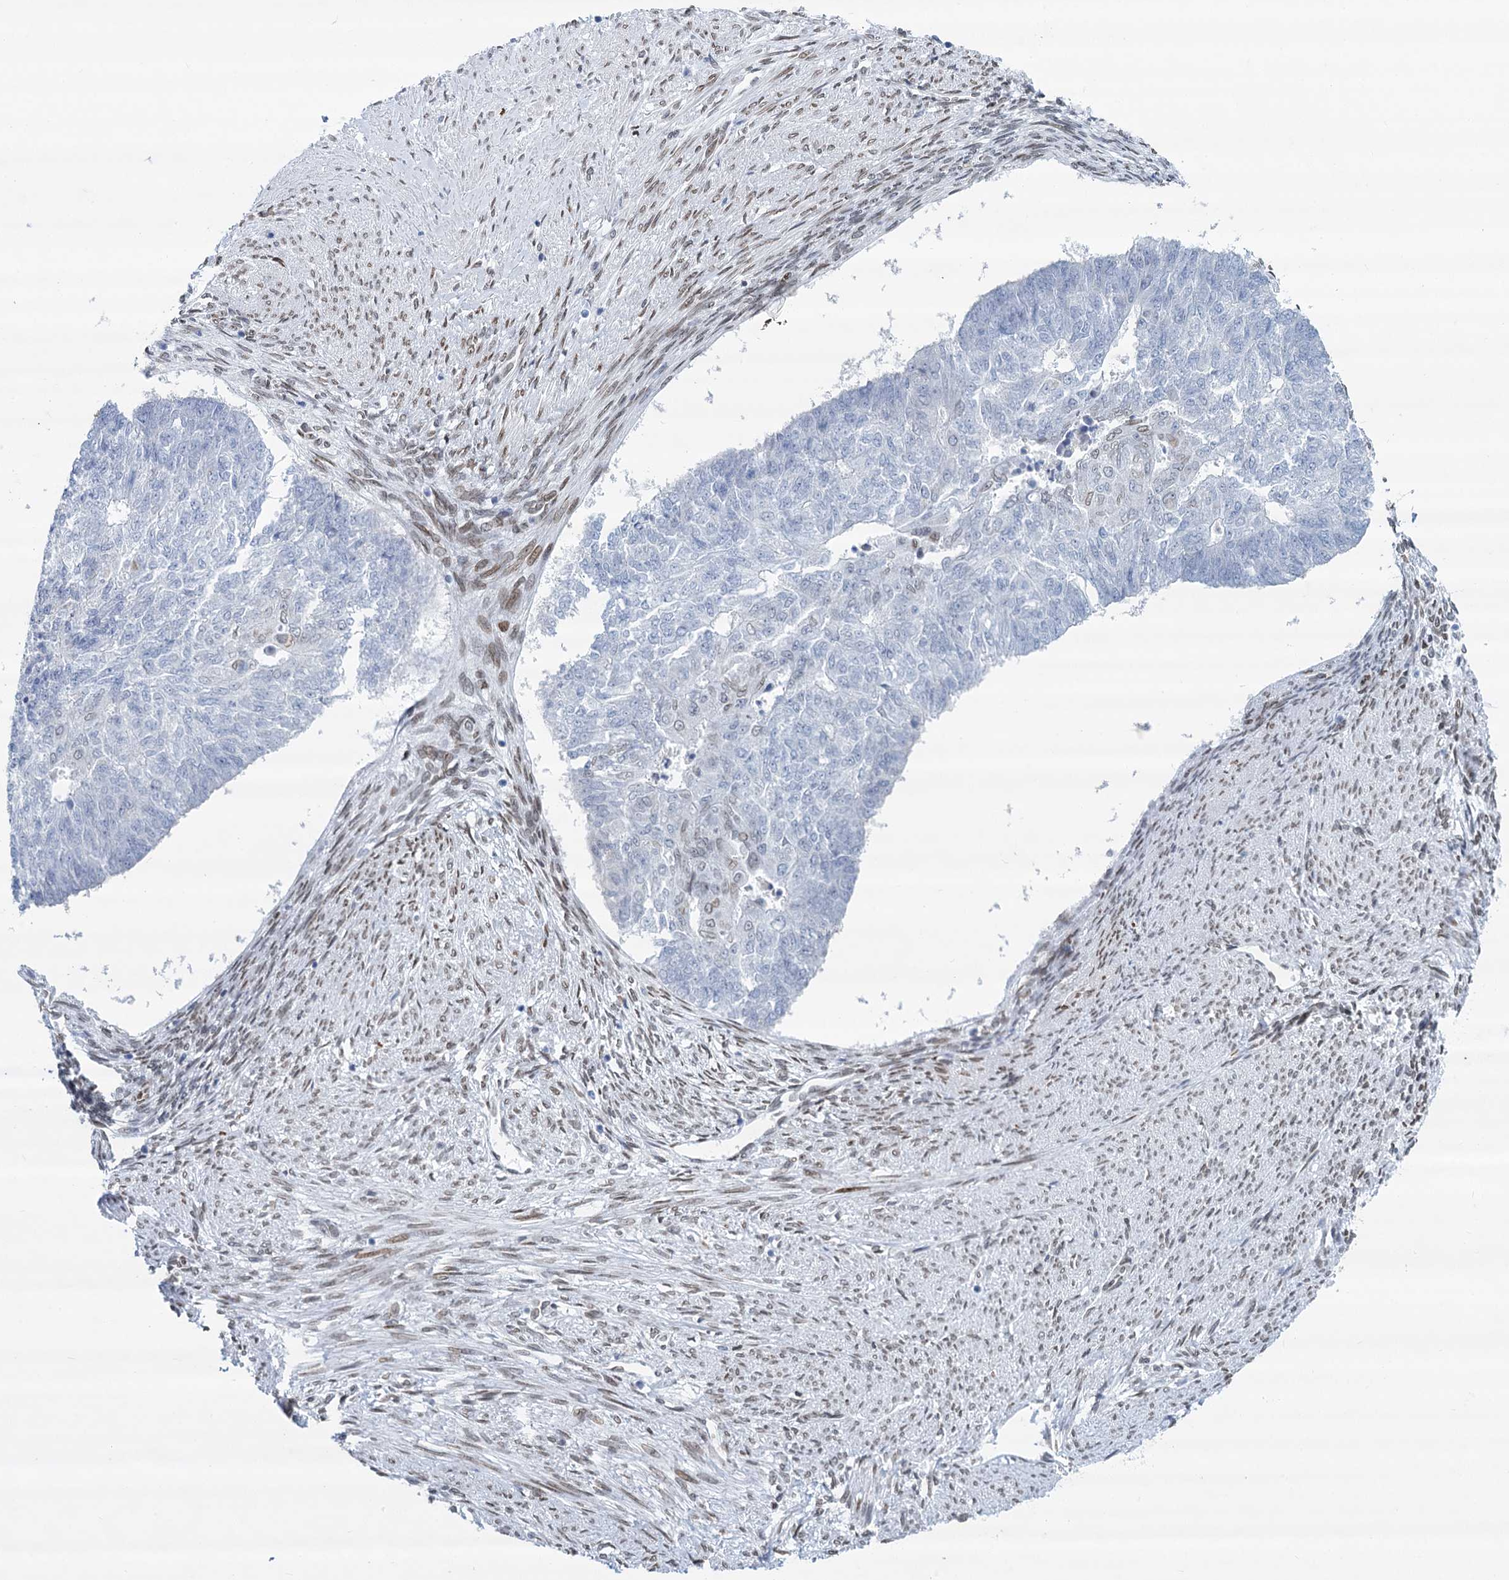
{"staining": {"intensity": "negative", "quantity": "none", "location": "none"}, "tissue": "endometrial cancer", "cell_type": "Tumor cells", "image_type": "cancer", "snomed": [{"axis": "morphology", "description": "Adenocarcinoma, NOS"}, {"axis": "topography", "description": "Endometrium"}], "caption": "IHC histopathology image of human endometrial cancer stained for a protein (brown), which displays no positivity in tumor cells. Brightfield microscopy of immunohistochemistry stained with DAB (brown) and hematoxylin (blue), captured at high magnification.", "gene": "PRSS35", "patient": {"sex": "female", "age": 32}}